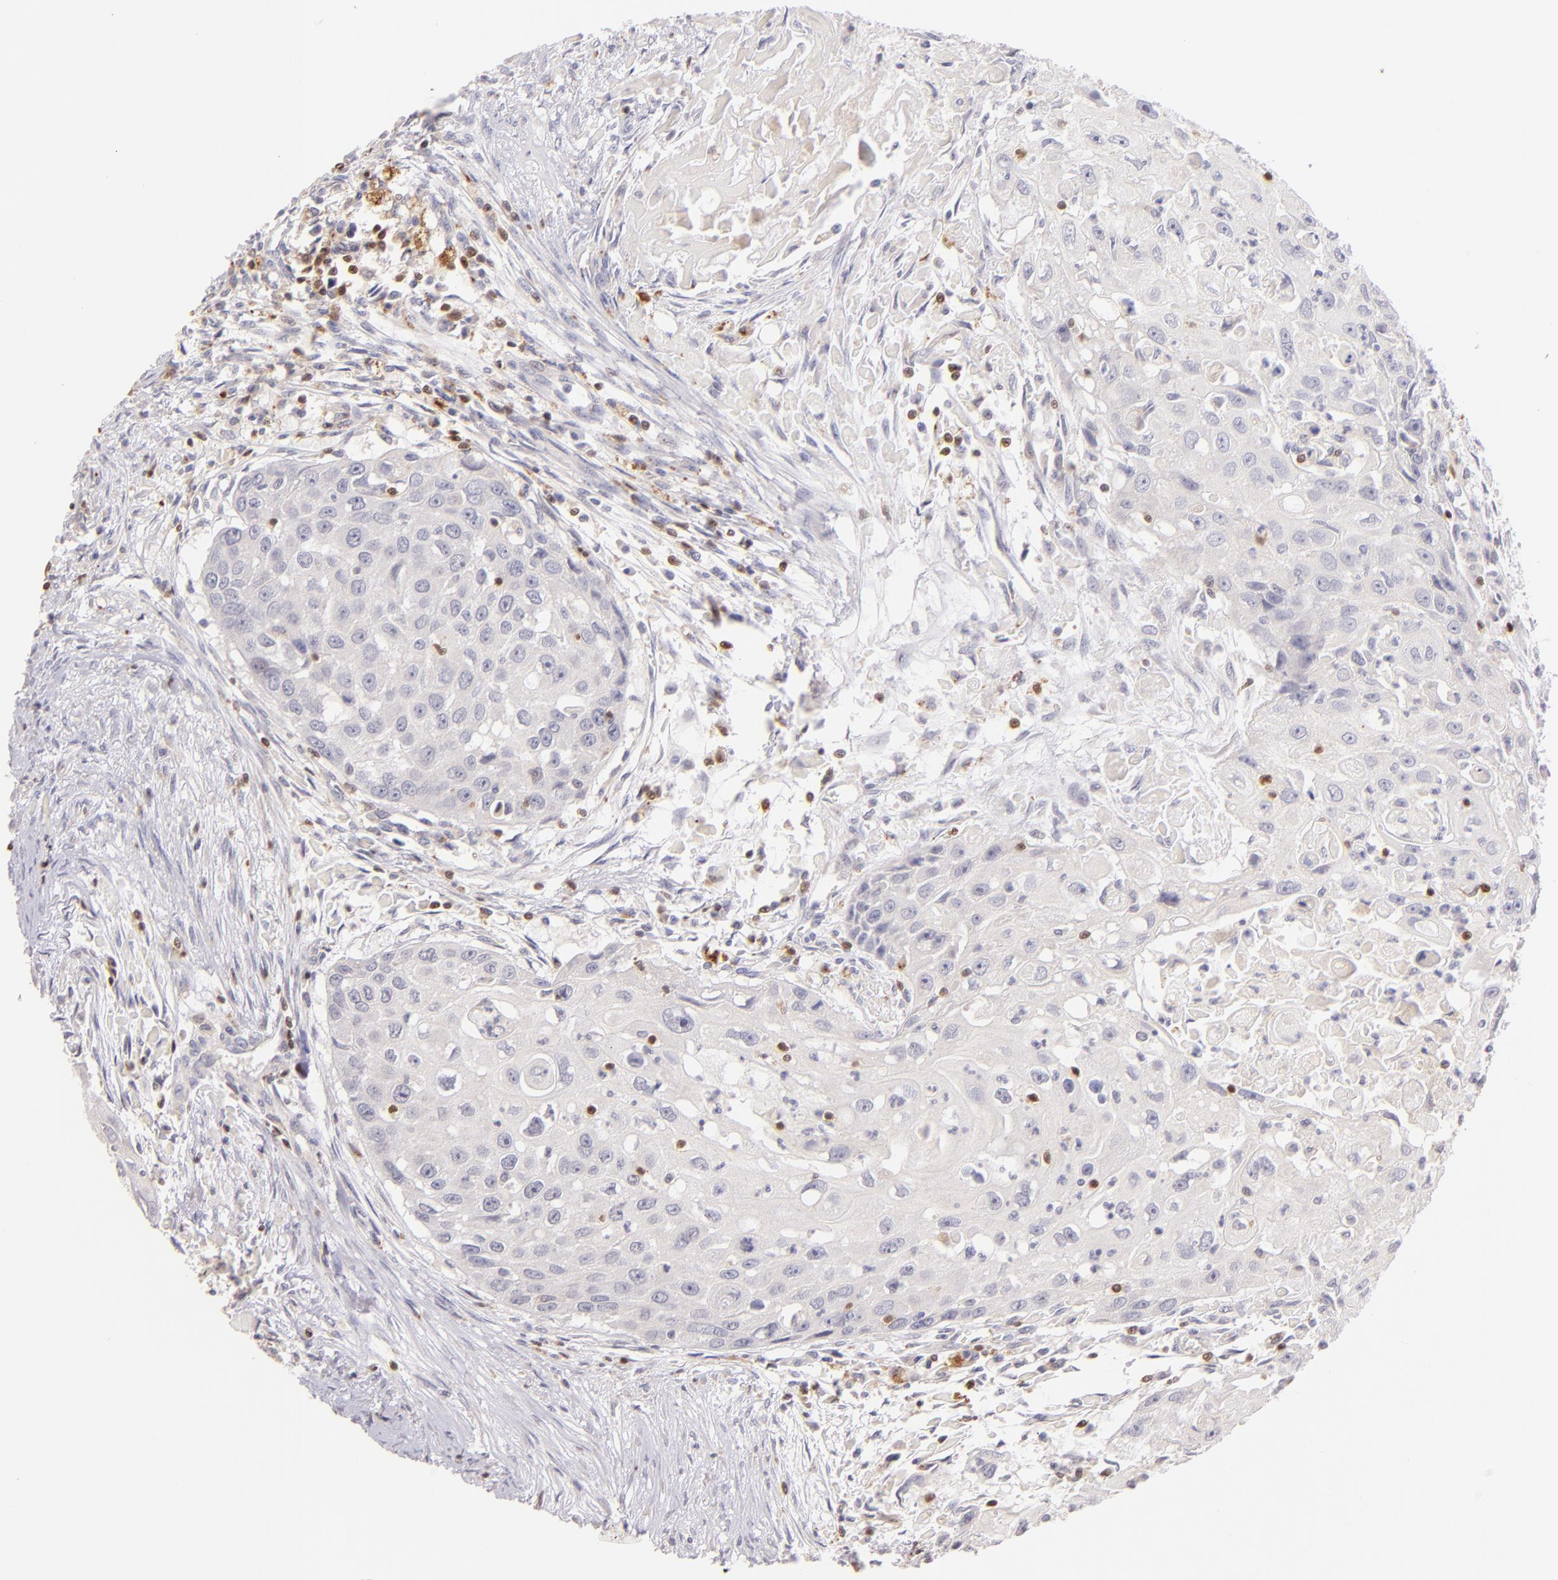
{"staining": {"intensity": "negative", "quantity": "none", "location": "none"}, "tissue": "head and neck cancer", "cell_type": "Tumor cells", "image_type": "cancer", "snomed": [{"axis": "morphology", "description": "Squamous cell carcinoma, NOS"}, {"axis": "topography", "description": "Head-Neck"}], "caption": "Squamous cell carcinoma (head and neck) was stained to show a protein in brown. There is no significant staining in tumor cells.", "gene": "ZAP70", "patient": {"sex": "male", "age": 64}}